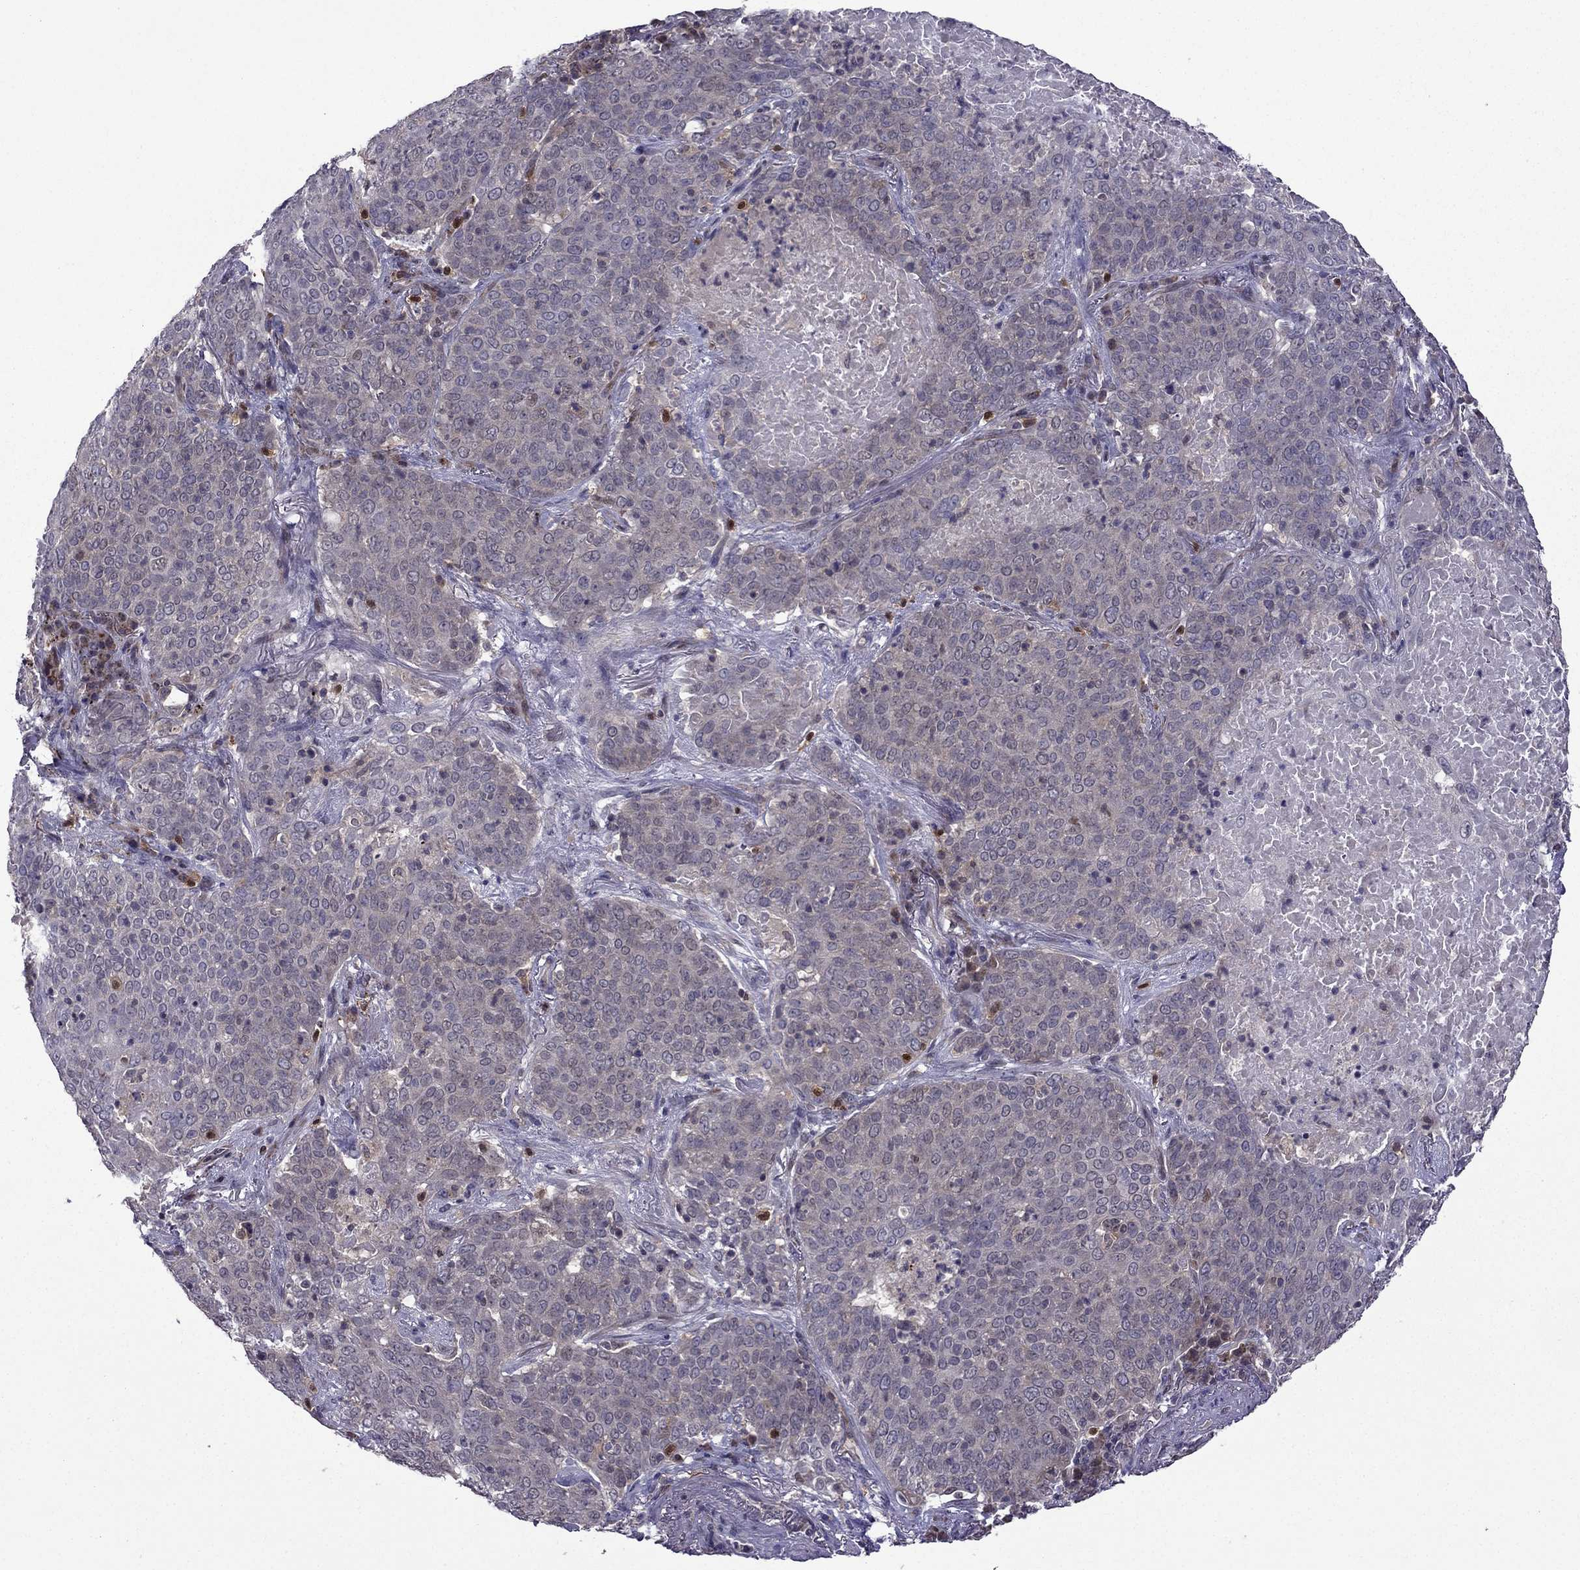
{"staining": {"intensity": "negative", "quantity": "none", "location": "none"}, "tissue": "lung cancer", "cell_type": "Tumor cells", "image_type": "cancer", "snomed": [{"axis": "morphology", "description": "Squamous cell carcinoma, NOS"}, {"axis": "topography", "description": "Lung"}], "caption": "The histopathology image exhibits no significant positivity in tumor cells of squamous cell carcinoma (lung).", "gene": "CDK5", "patient": {"sex": "male", "age": 82}}